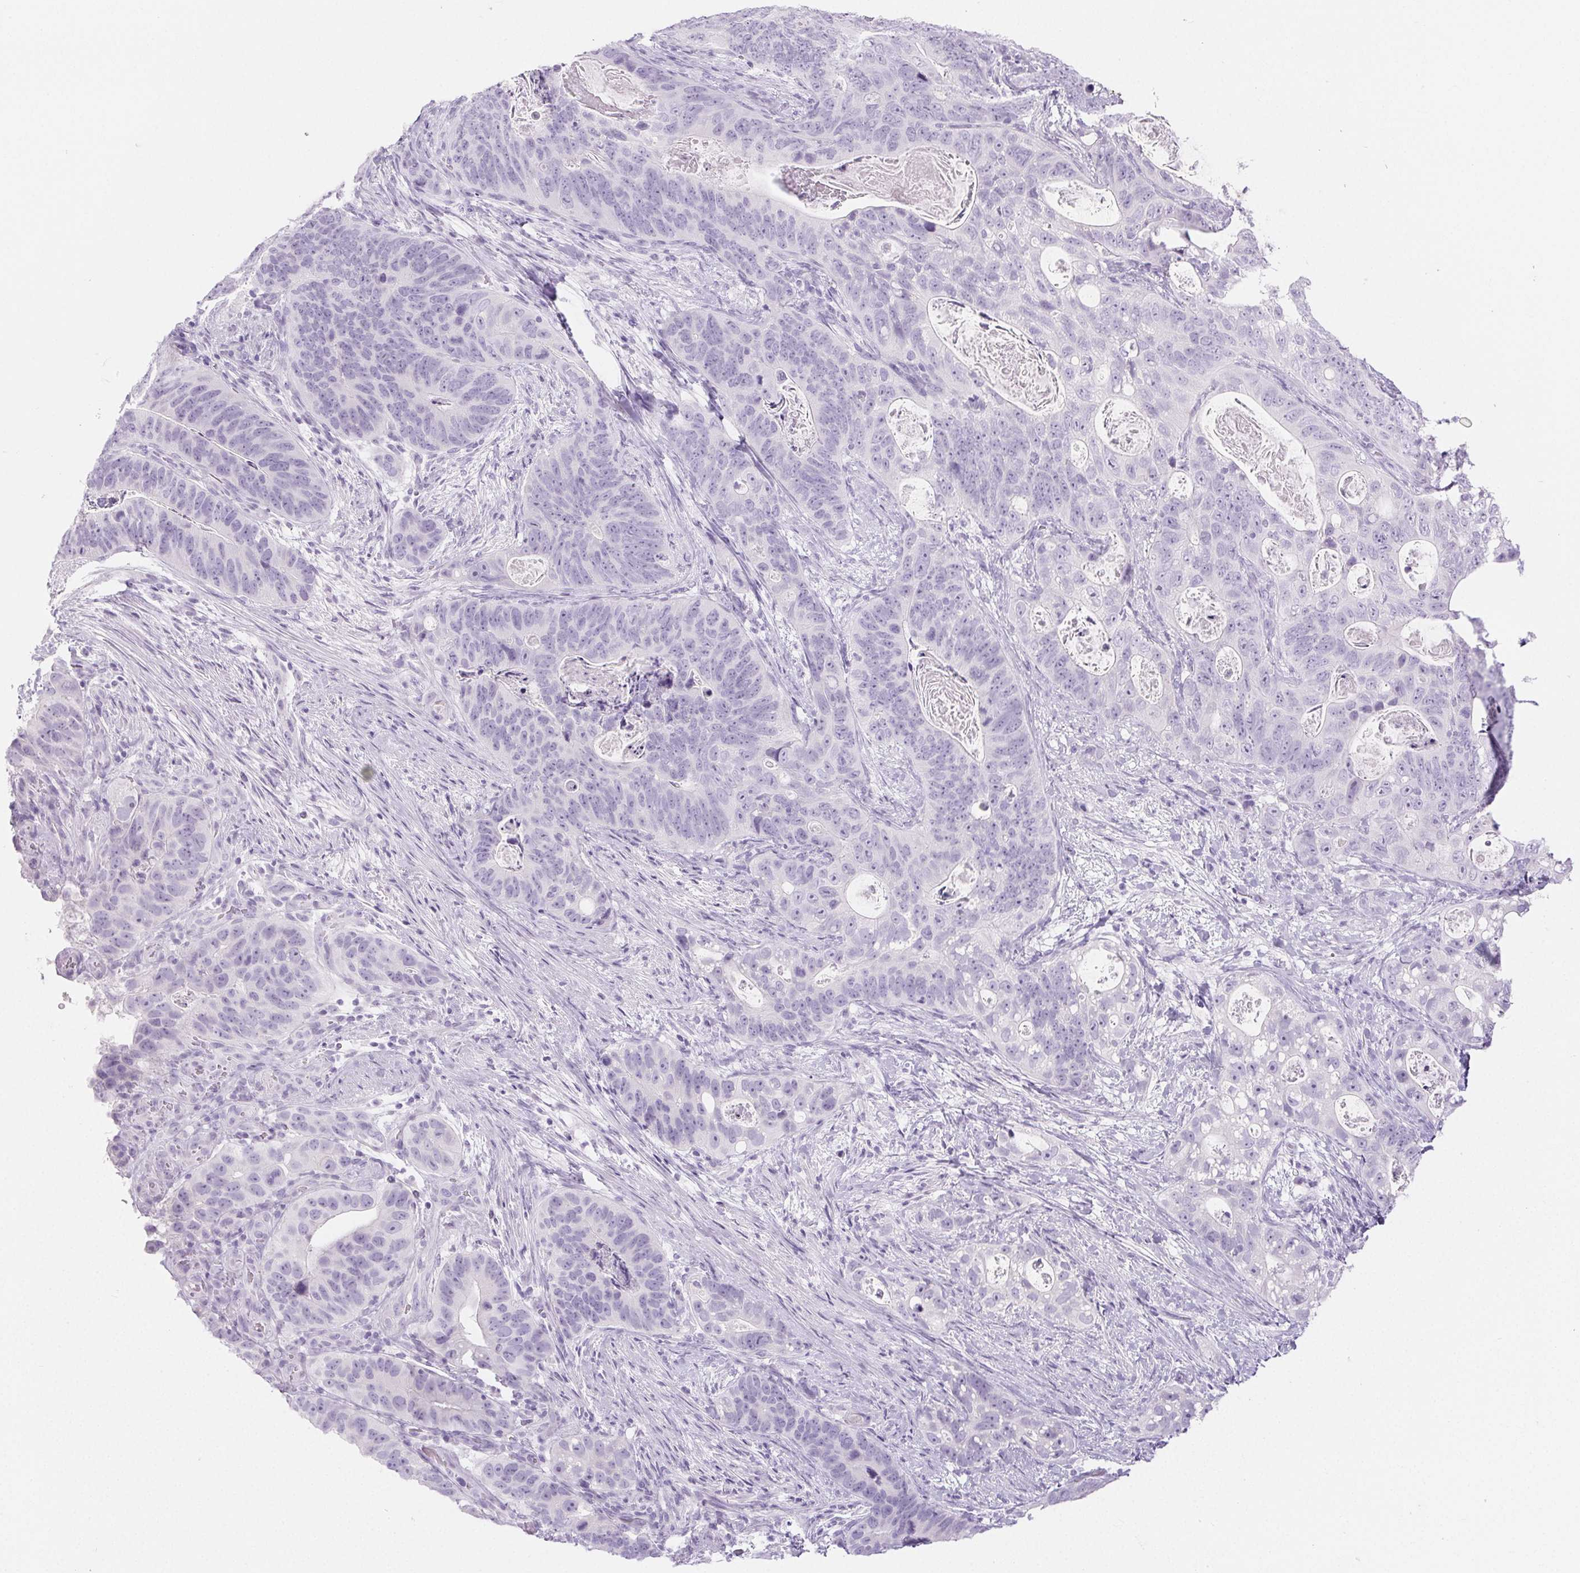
{"staining": {"intensity": "negative", "quantity": "none", "location": "none"}, "tissue": "stomach cancer", "cell_type": "Tumor cells", "image_type": "cancer", "snomed": [{"axis": "morphology", "description": "Normal tissue, NOS"}, {"axis": "morphology", "description": "Adenocarcinoma, NOS"}, {"axis": "topography", "description": "Stomach"}], "caption": "Immunohistochemistry of stomach cancer (adenocarcinoma) exhibits no expression in tumor cells. (IHC, brightfield microscopy, high magnification).", "gene": "SPRR3", "patient": {"sex": "female", "age": 89}}